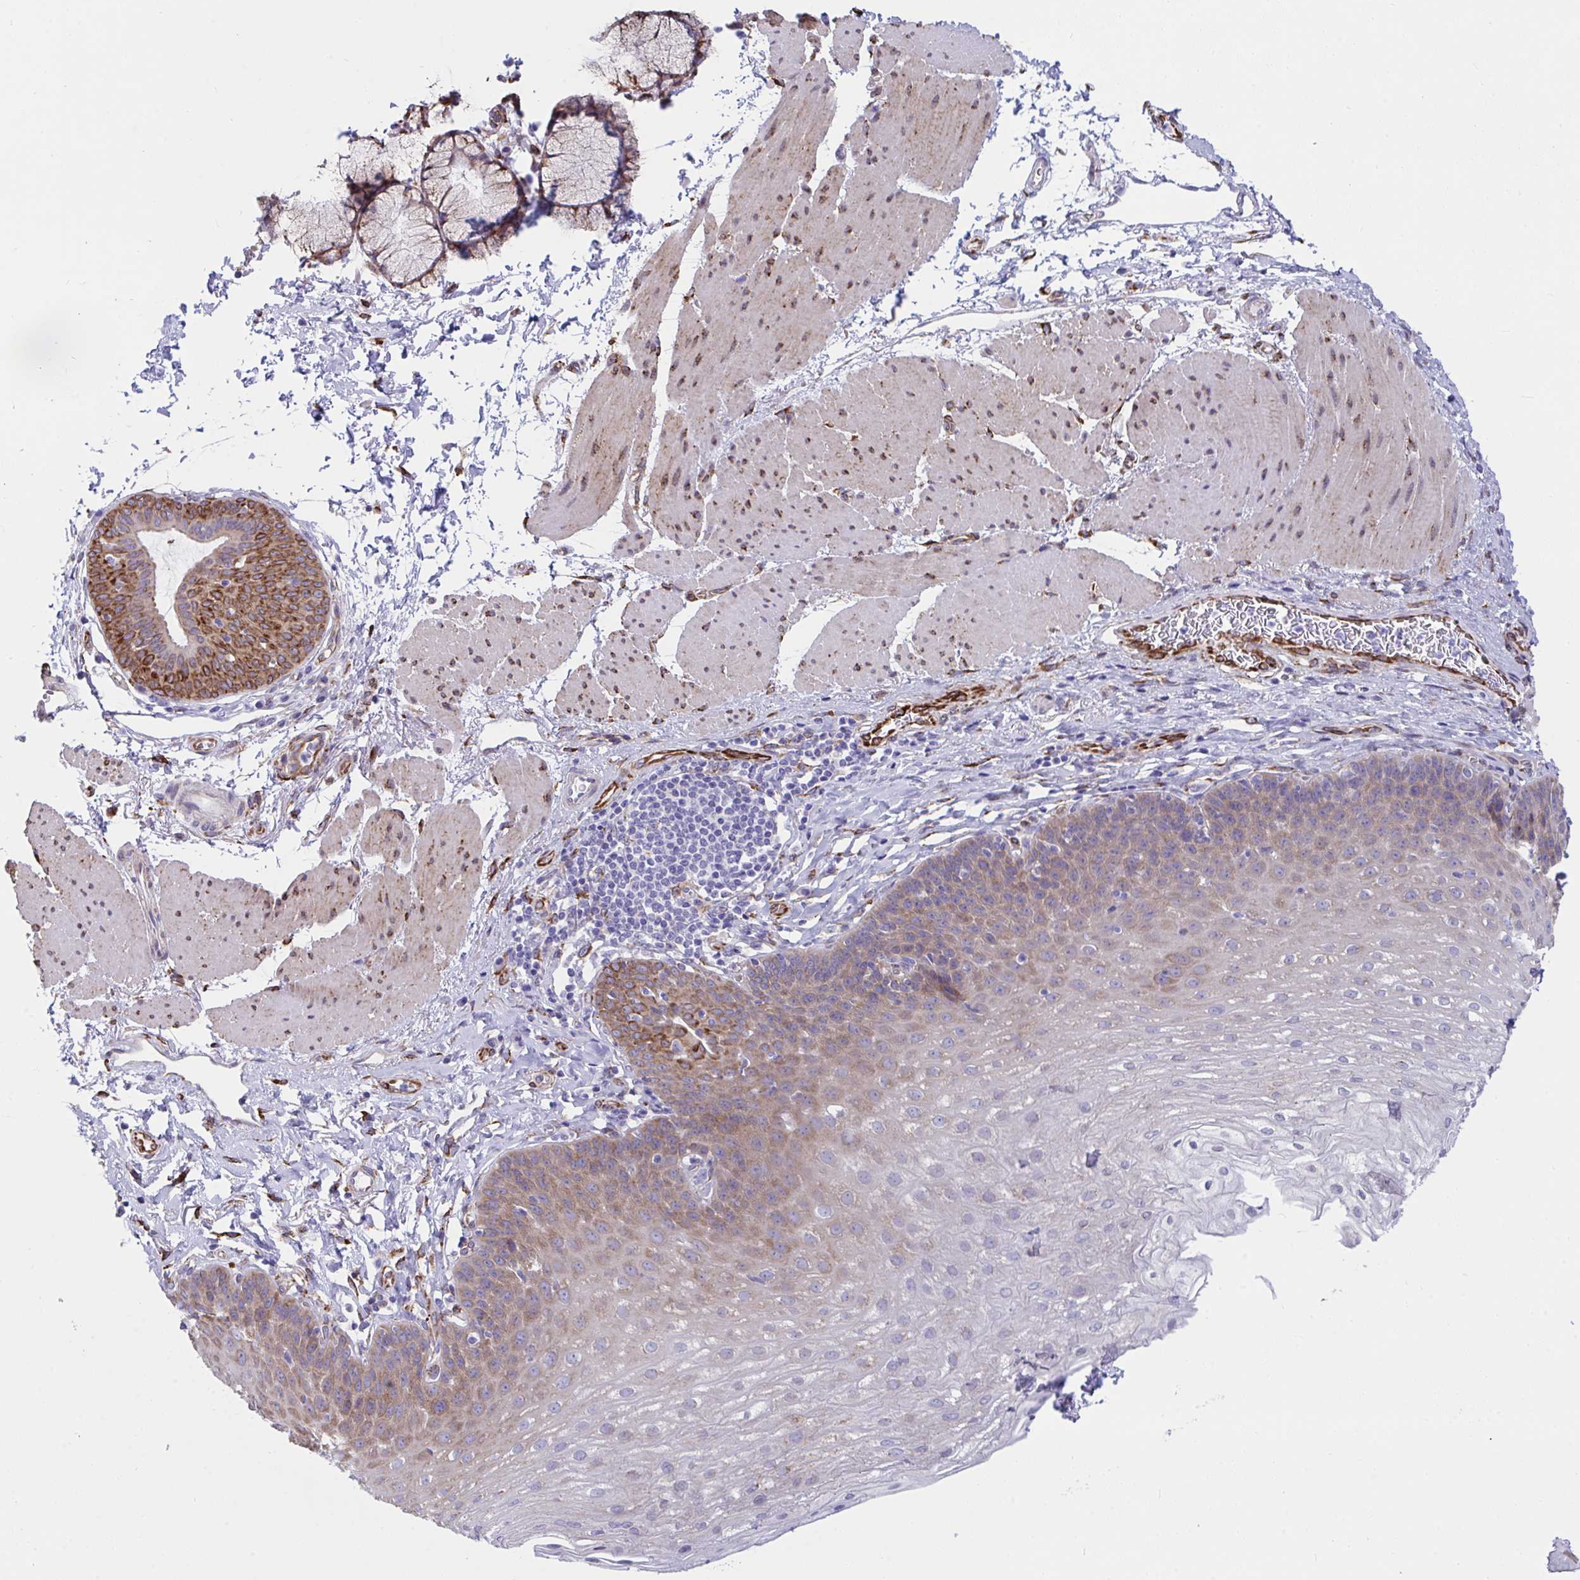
{"staining": {"intensity": "moderate", "quantity": "25%-75%", "location": "cytoplasmic/membranous"}, "tissue": "esophagus", "cell_type": "Squamous epithelial cells", "image_type": "normal", "snomed": [{"axis": "morphology", "description": "Normal tissue, NOS"}, {"axis": "topography", "description": "Esophagus"}], "caption": "The immunohistochemical stain highlights moderate cytoplasmic/membranous expression in squamous epithelial cells of normal esophagus. (DAB = brown stain, brightfield microscopy at high magnification).", "gene": "ASPH", "patient": {"sex": "female", "age": 81}}